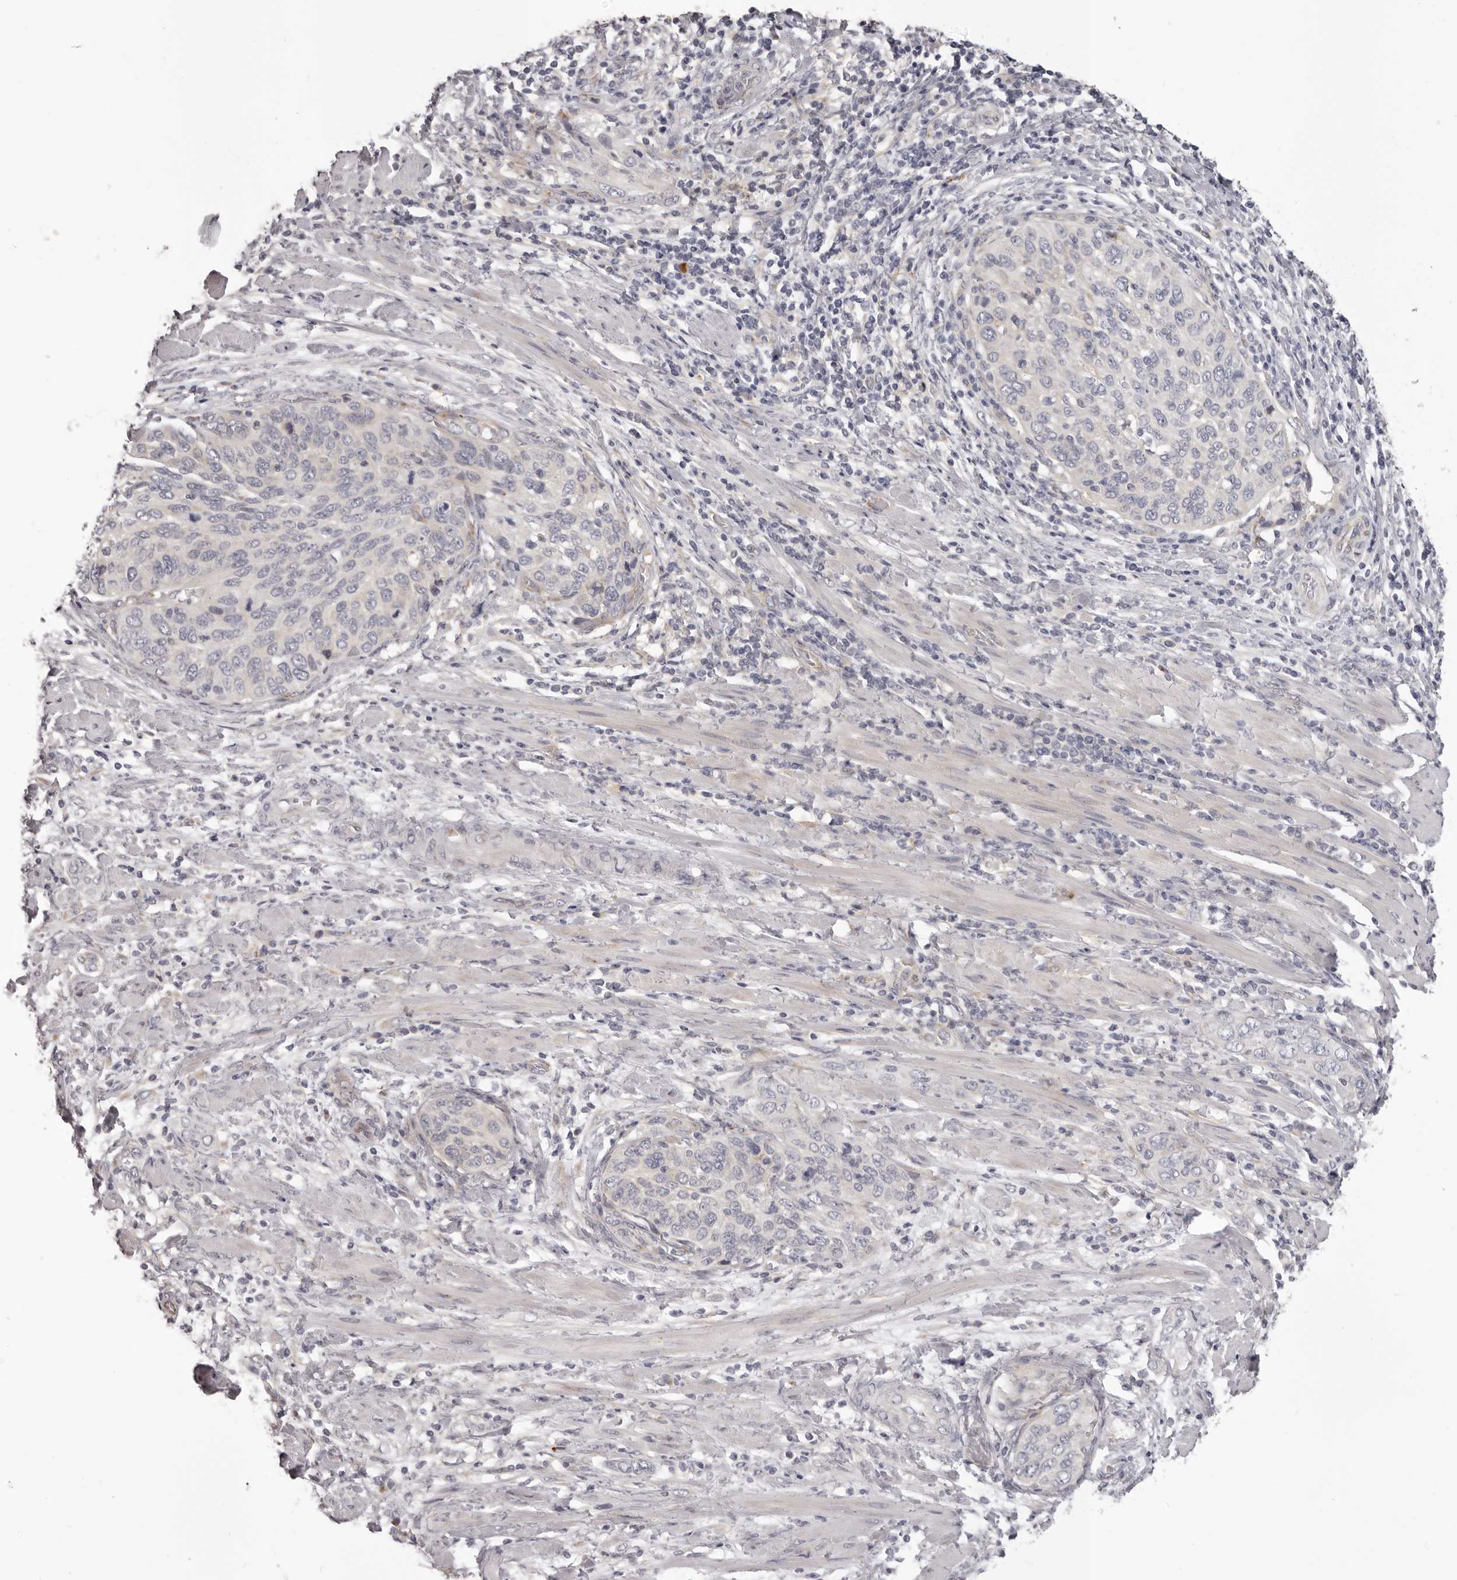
{"staining": {"intensity": "negative", "quantity": "none", "location": "none"}, "tissue": "cervical cancer", "cell_type": "Tumor cells", "image_type": "cancer", "snomed": [{"axis": "morphology", "description": "Squamous cell carcinoma, NOS"}, {"axis": "topography", "description": "Cervix"}], "caption": "The micrograph exhibits no staining of tumor cells in squamous cell carcinoma (cervical). (DAB (3,3'-diaminobenzidine) immunohistochemistry visualized using brightfield microscopy, high magnification).", "gene": "OTUD3", "patient": {"sex": "female", "age": 60}}